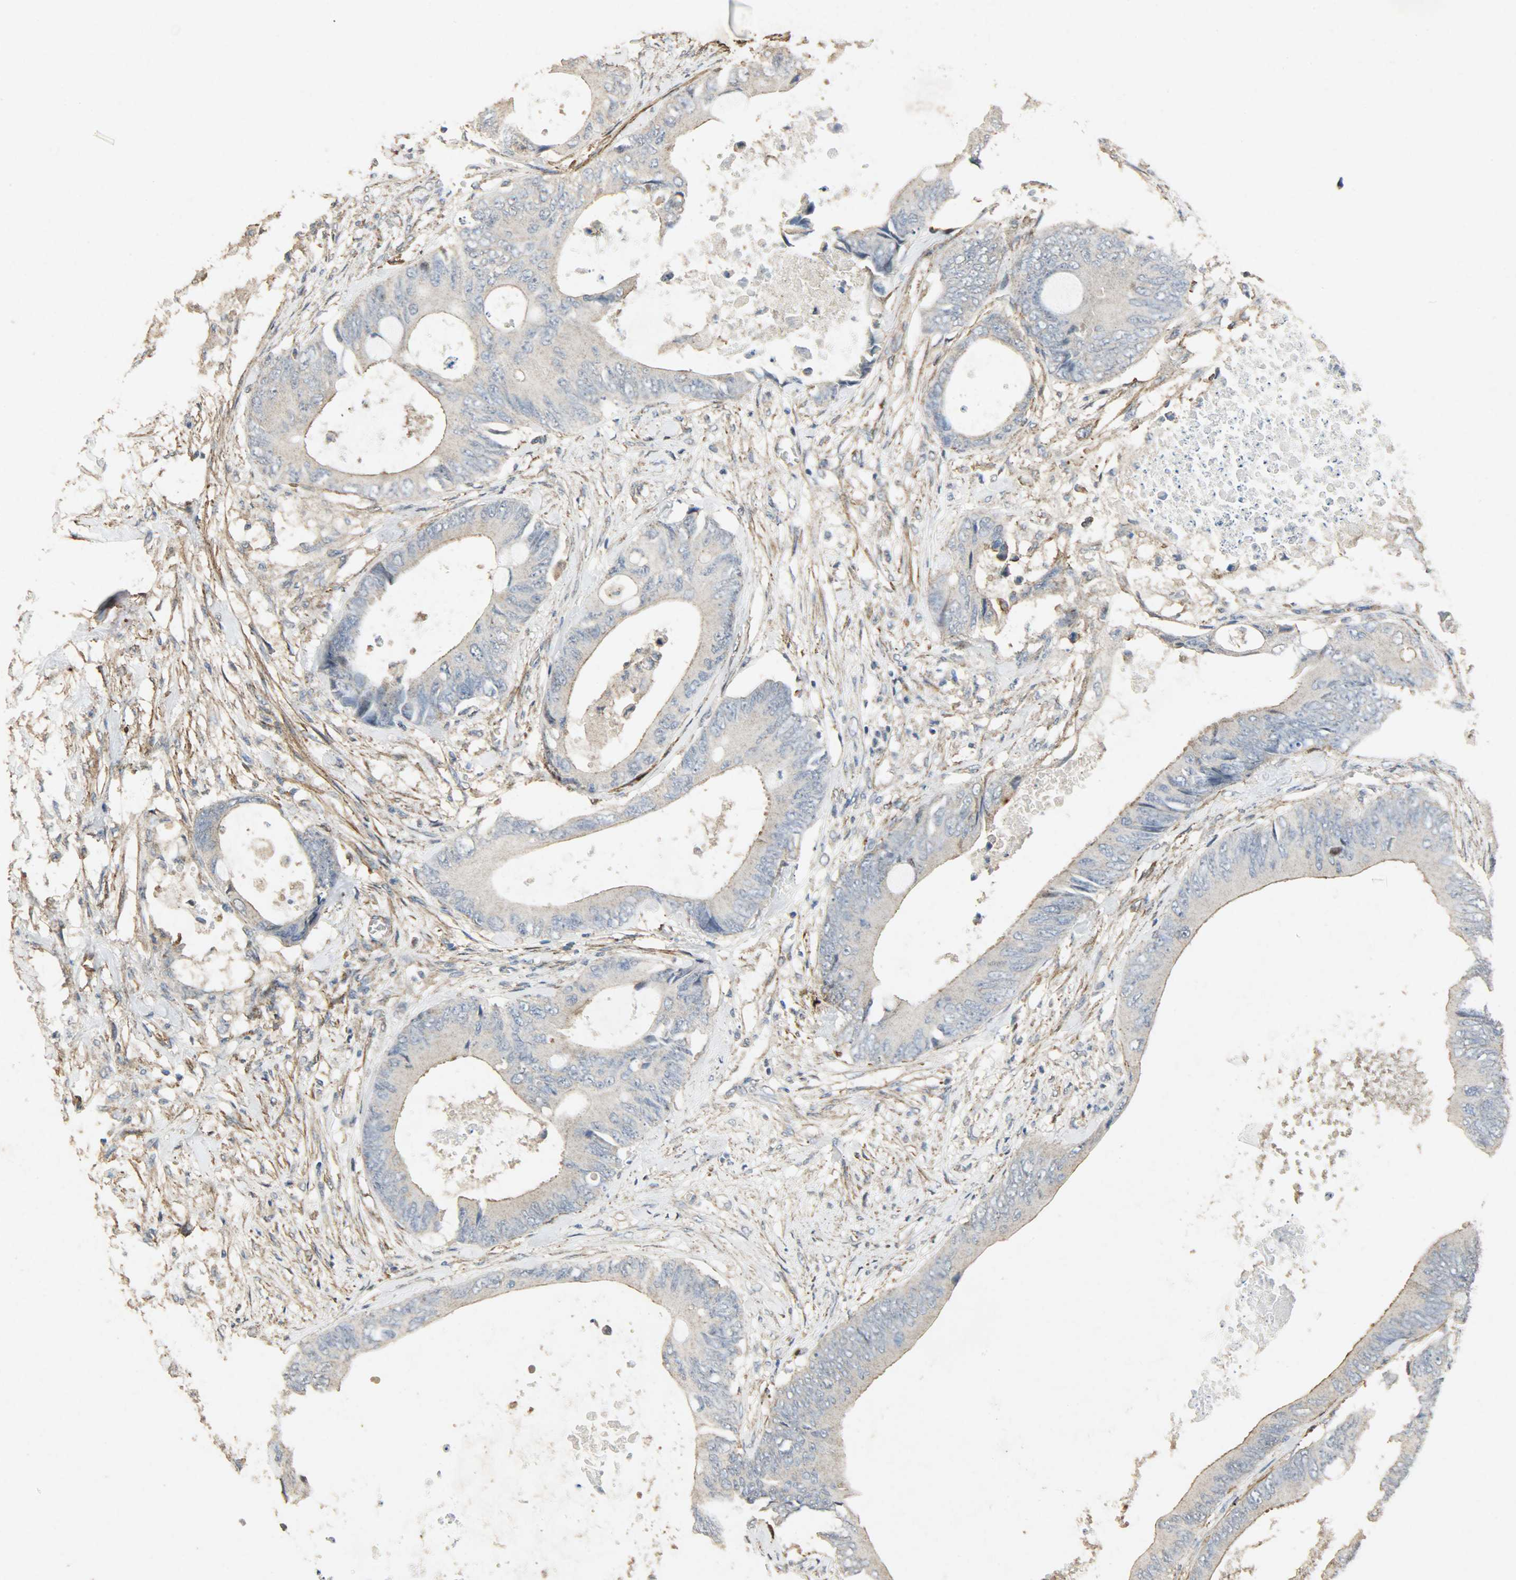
{"staining": {"intensity": "weak", "quantity": "25%-75%", "location": "cytoplasmic/membranous"}, "tissue": "colorectal cancer", "cell_type": "Tumor cells", "image_type": "cancer", "snomed": [{"axis": "morphology", "description": "Normal tissue, NOS"}, {"axis": "morphology", "description": "Adenocarcinoma, NOS"}, {"axis": "topography", "description": "Rectum"}, {"axis": "topography", "description": "Peripheral nerve tissue"}], "caption": "Tumor cells demonstrate low levels of weak cytoplasmic/membranous positivity in about 25%-75% of cells in human colorectal adenocarcinoma.", "gene": "TPM4", "patient": {"sex": "female", "age": 77}}